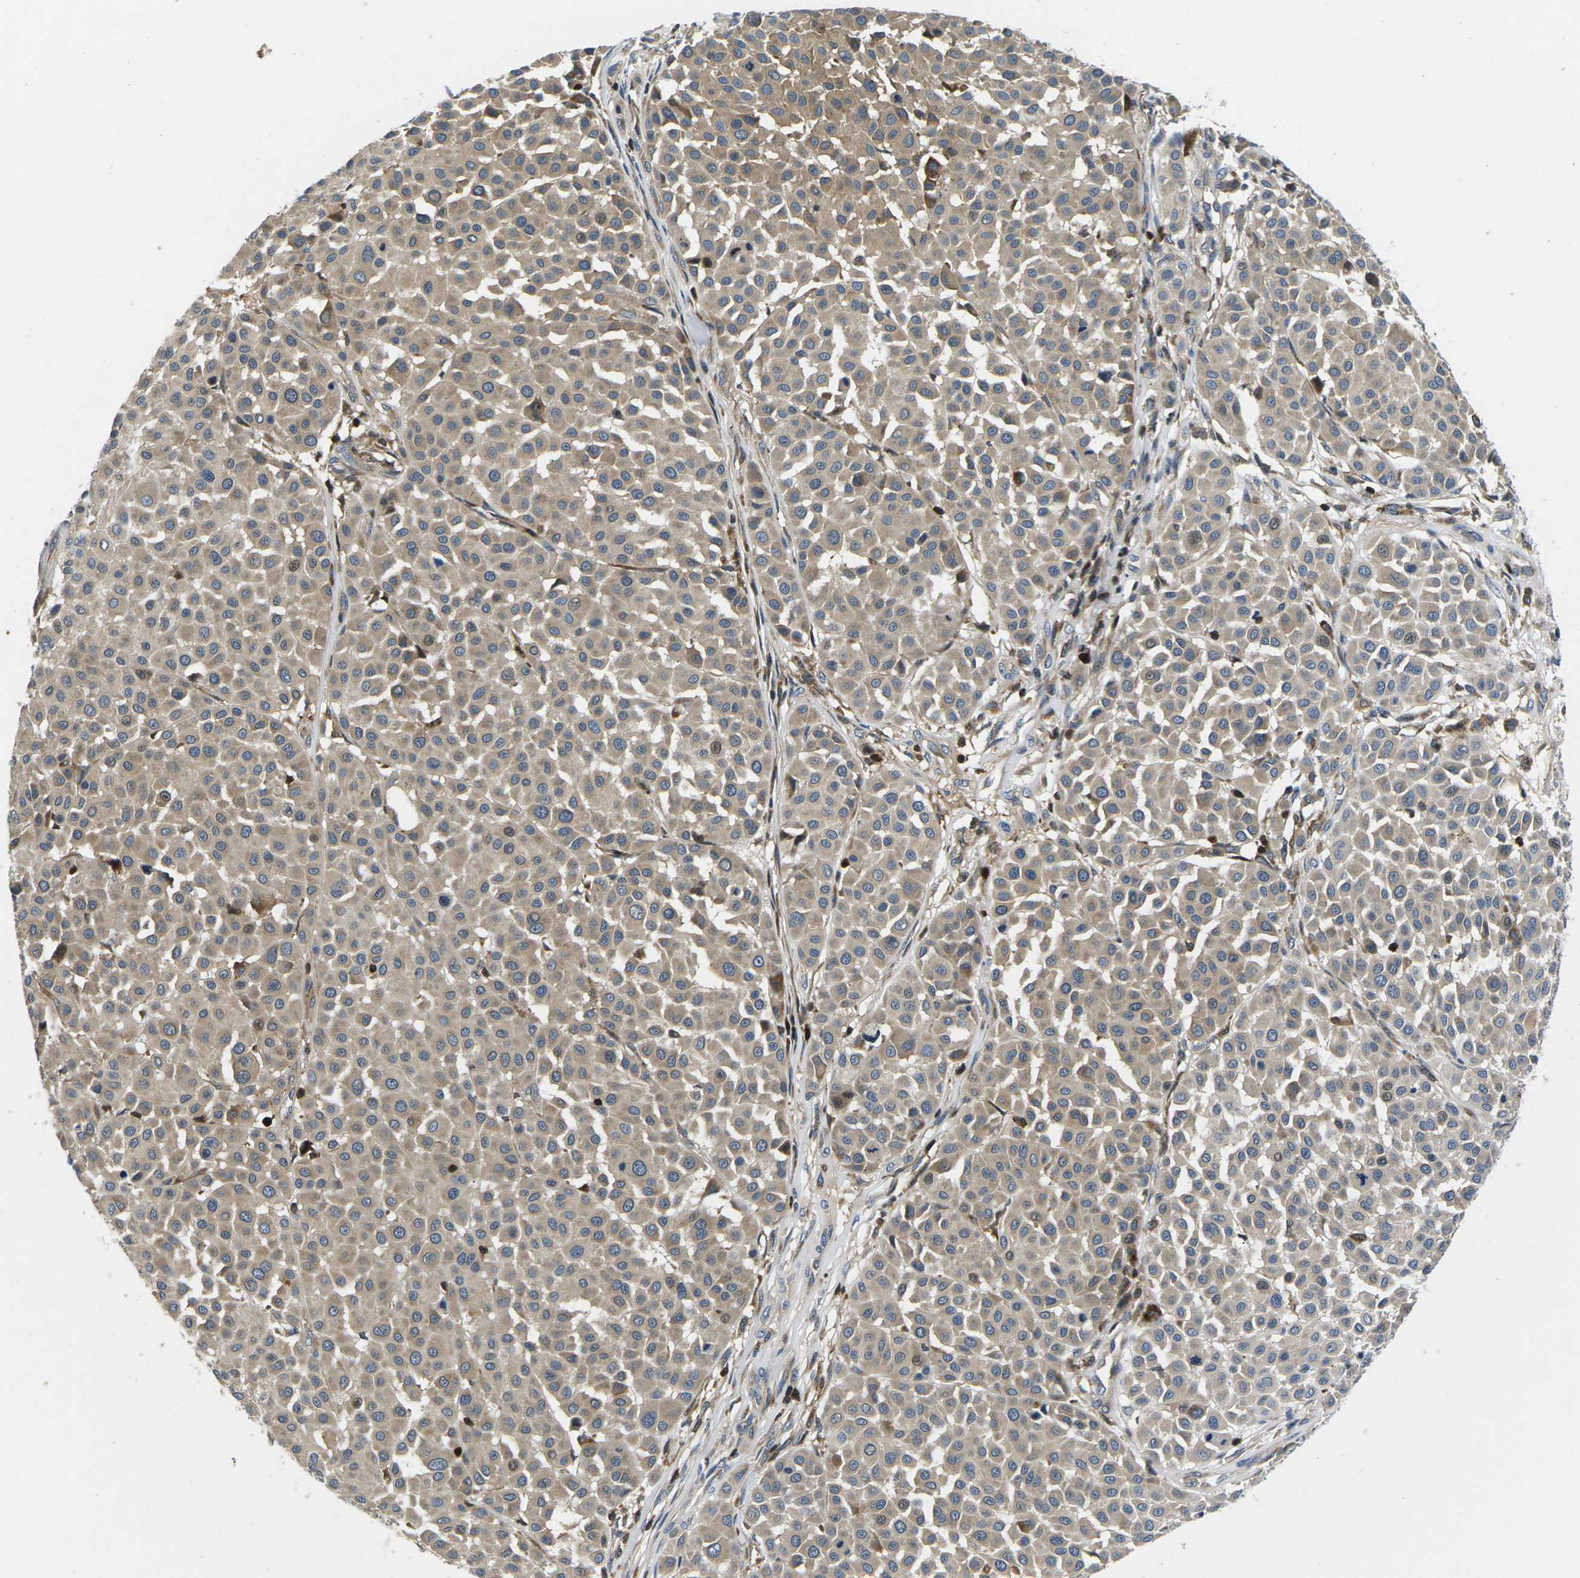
{"staining": {"intensity": "weak", "quantity": ">75%", "location": "cytoplasmic/membranous"}, "tissue": "melanoma", "cell_type": "Tumor cells", "image_type": "cancer", "snomed": [{"axis": "morphology", "description": "Malignant melanoma, Metastatic site"}, {"axis": "topography", "description": "Soft tissue"}], "caption": "Protein expression analysis of human malignant melanoma (metastatic site) reveals weak cytoplasmic/membranous staining in approximately >75% of tumor cells.", "gene": "PLCE1", "patient": {"sex": "male", "age": 41}}